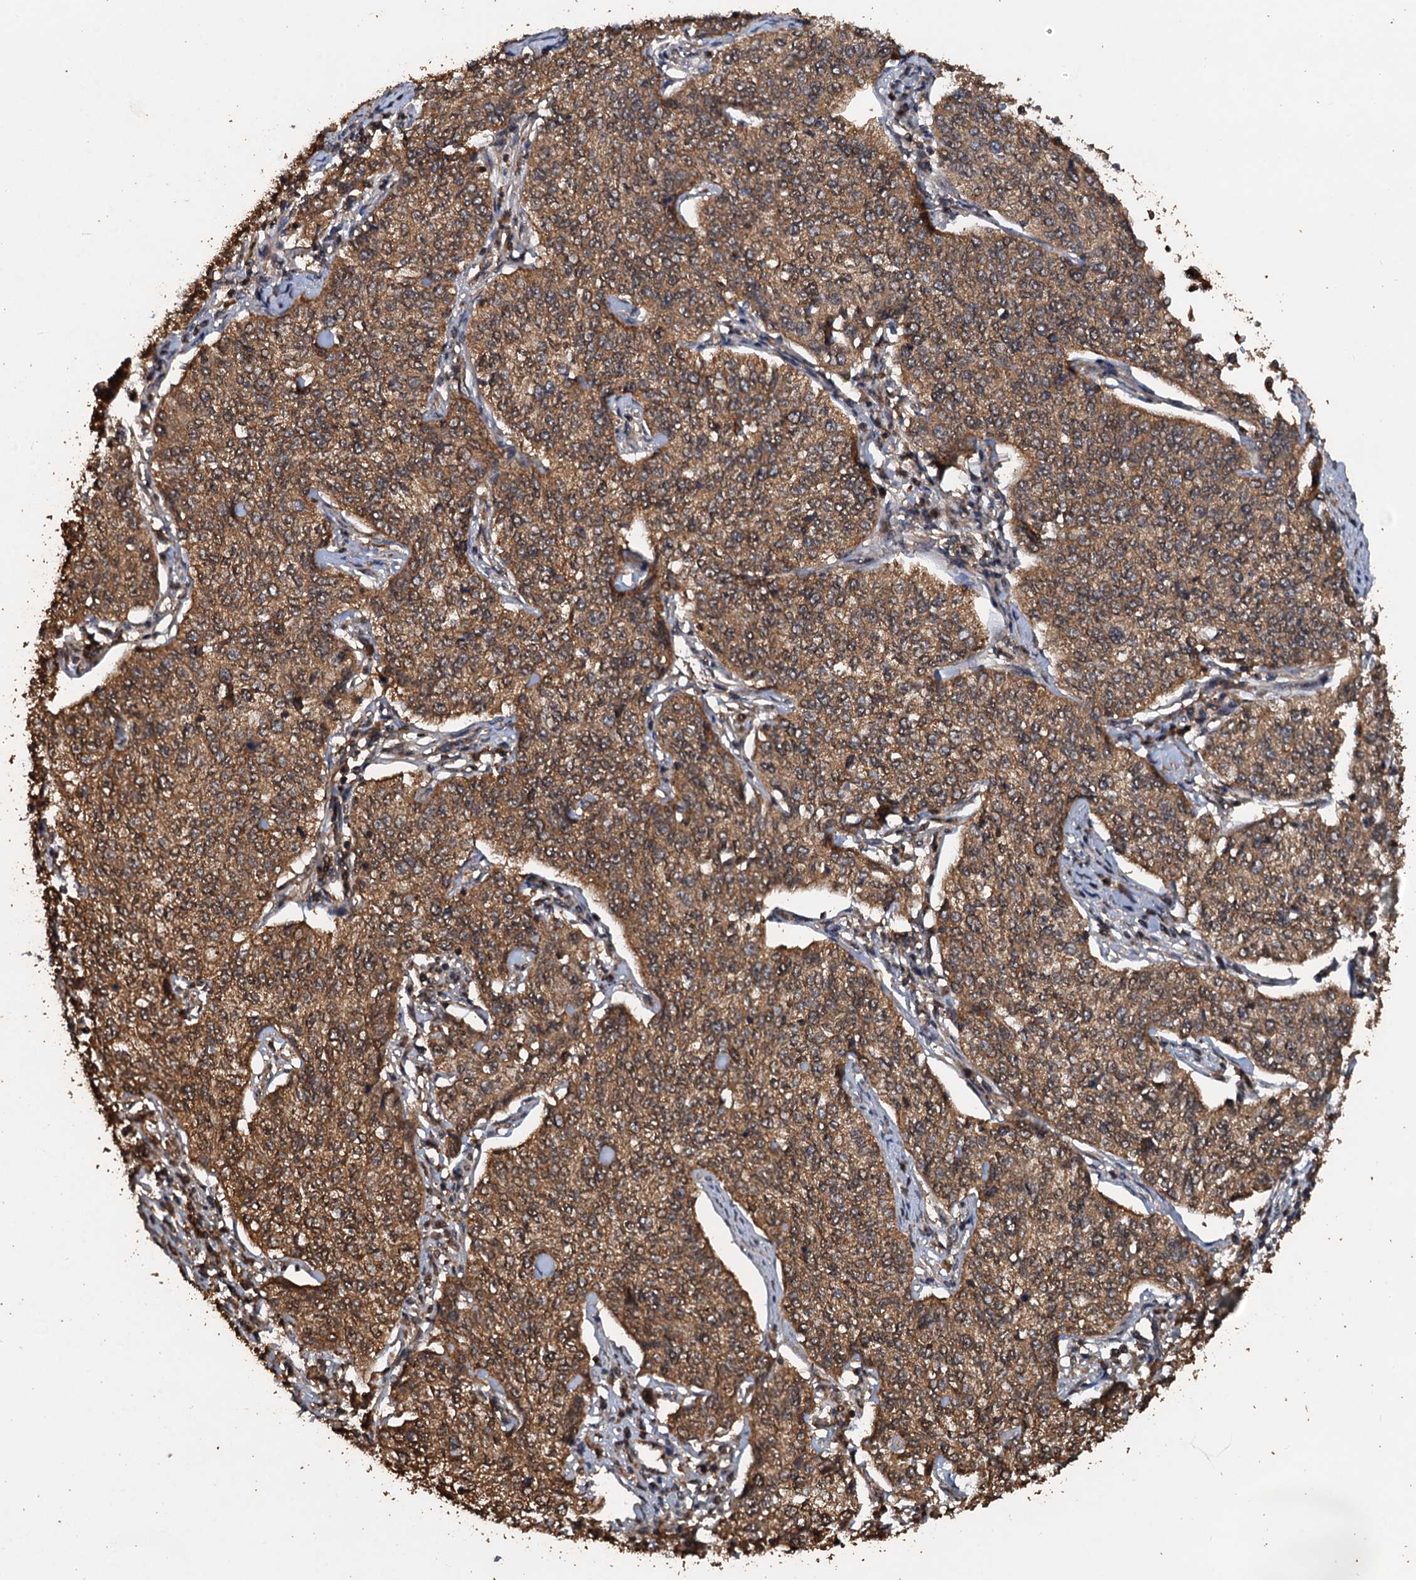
{"staining": {"intensity": "moderate", "quantity": ">75%", "location": "cytoplasmic/membranous"}, "tissue": "cervical cancer", "cell_type": "Tumor cells", "image_type": "cancer", "snomed": [{"axis": "morphology", "description": "Squamous cell carcinoma, NOS"}, {"axis": "topography", "description": "Cervix"}], "caption": "Immunohistochemistry (DAB) staining of cervical cancer demonstrates moderate cytoplasmic/membranous protein expression in about >75% of tumor cells.", "gene": "PSMD9", "patient": {"sex": "female", "age": 35}}